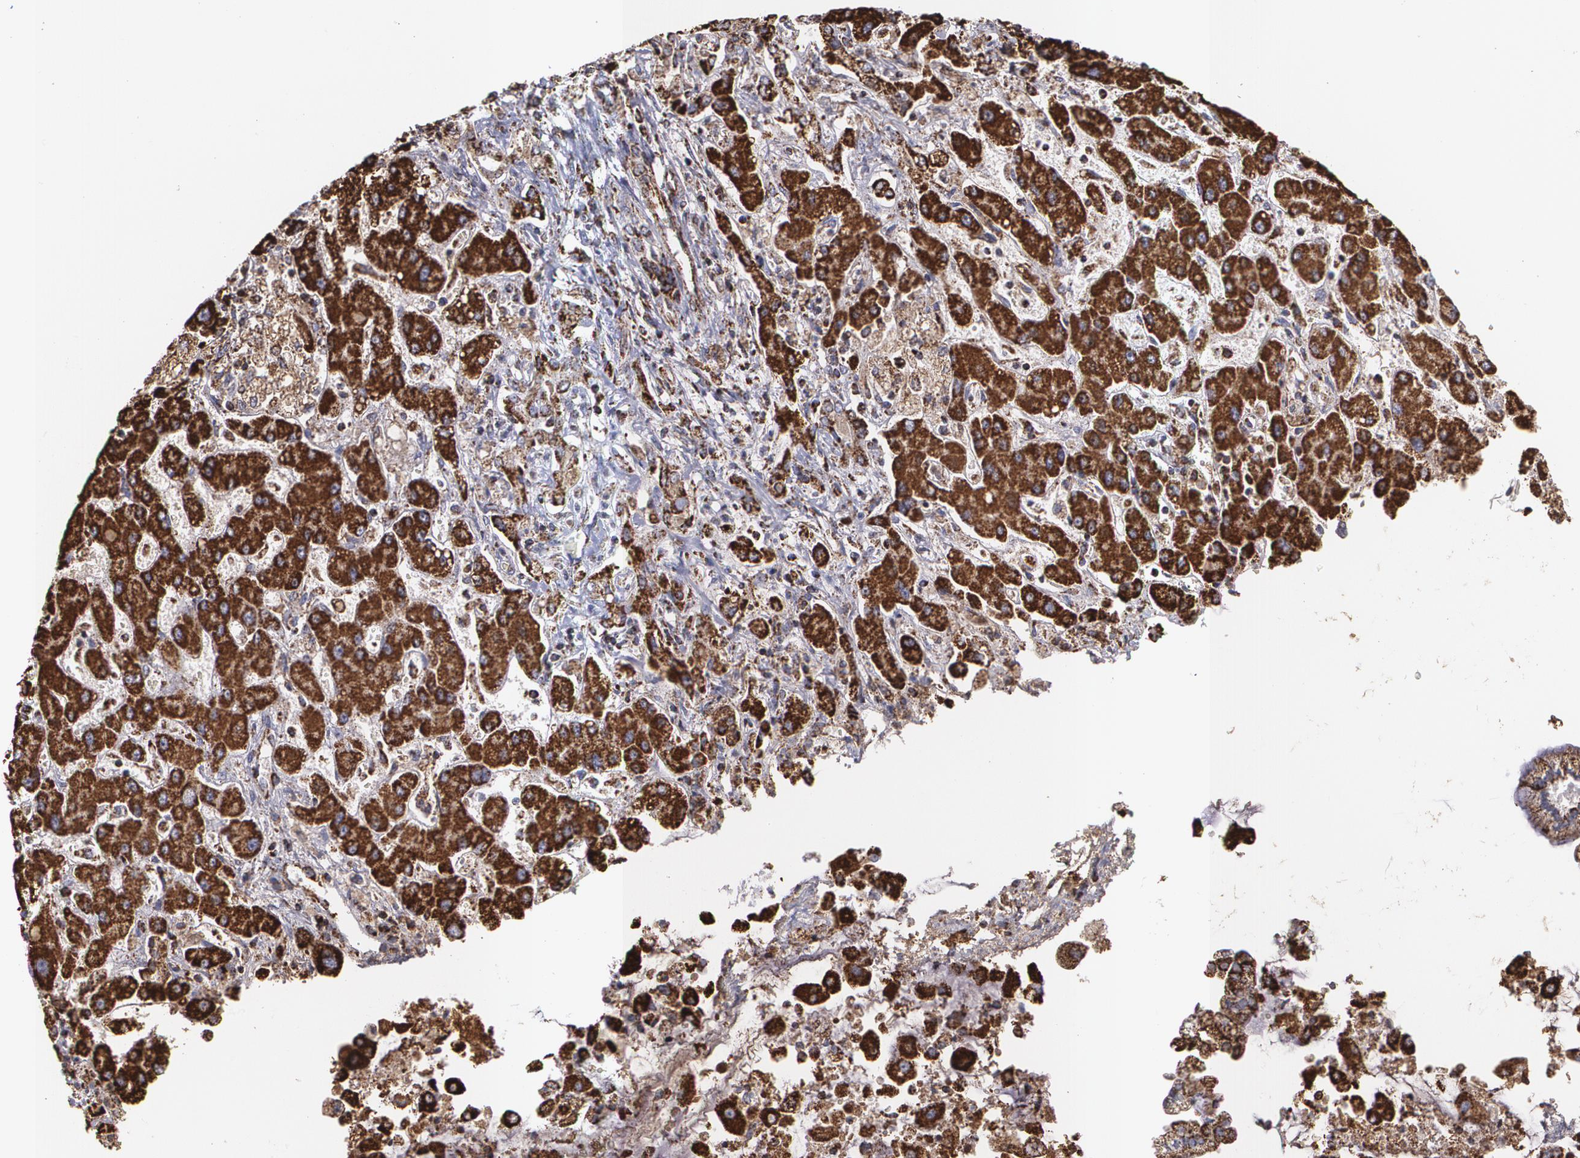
{"staining": {"intensity": "strong", "quantity": ">75%", "location": "cytoplasmic/membranous"}, "tissue": "liver cancer", "cell_type": "Tumor cells", "image_type": "cancer", "snomed": [{"axis": "morphology", "description": "Cholangiocarcinoma"}, {"axis": "topography", "description": "Liver"}], "caption": "IHC of human cholangiocarcinoma (liver) exhibits high levels of strong cytoplasmic/membranous expression in about >75% of tumor cells.", "gene": "HSPD1", "patient": {"sex": "male", "age": 50}}